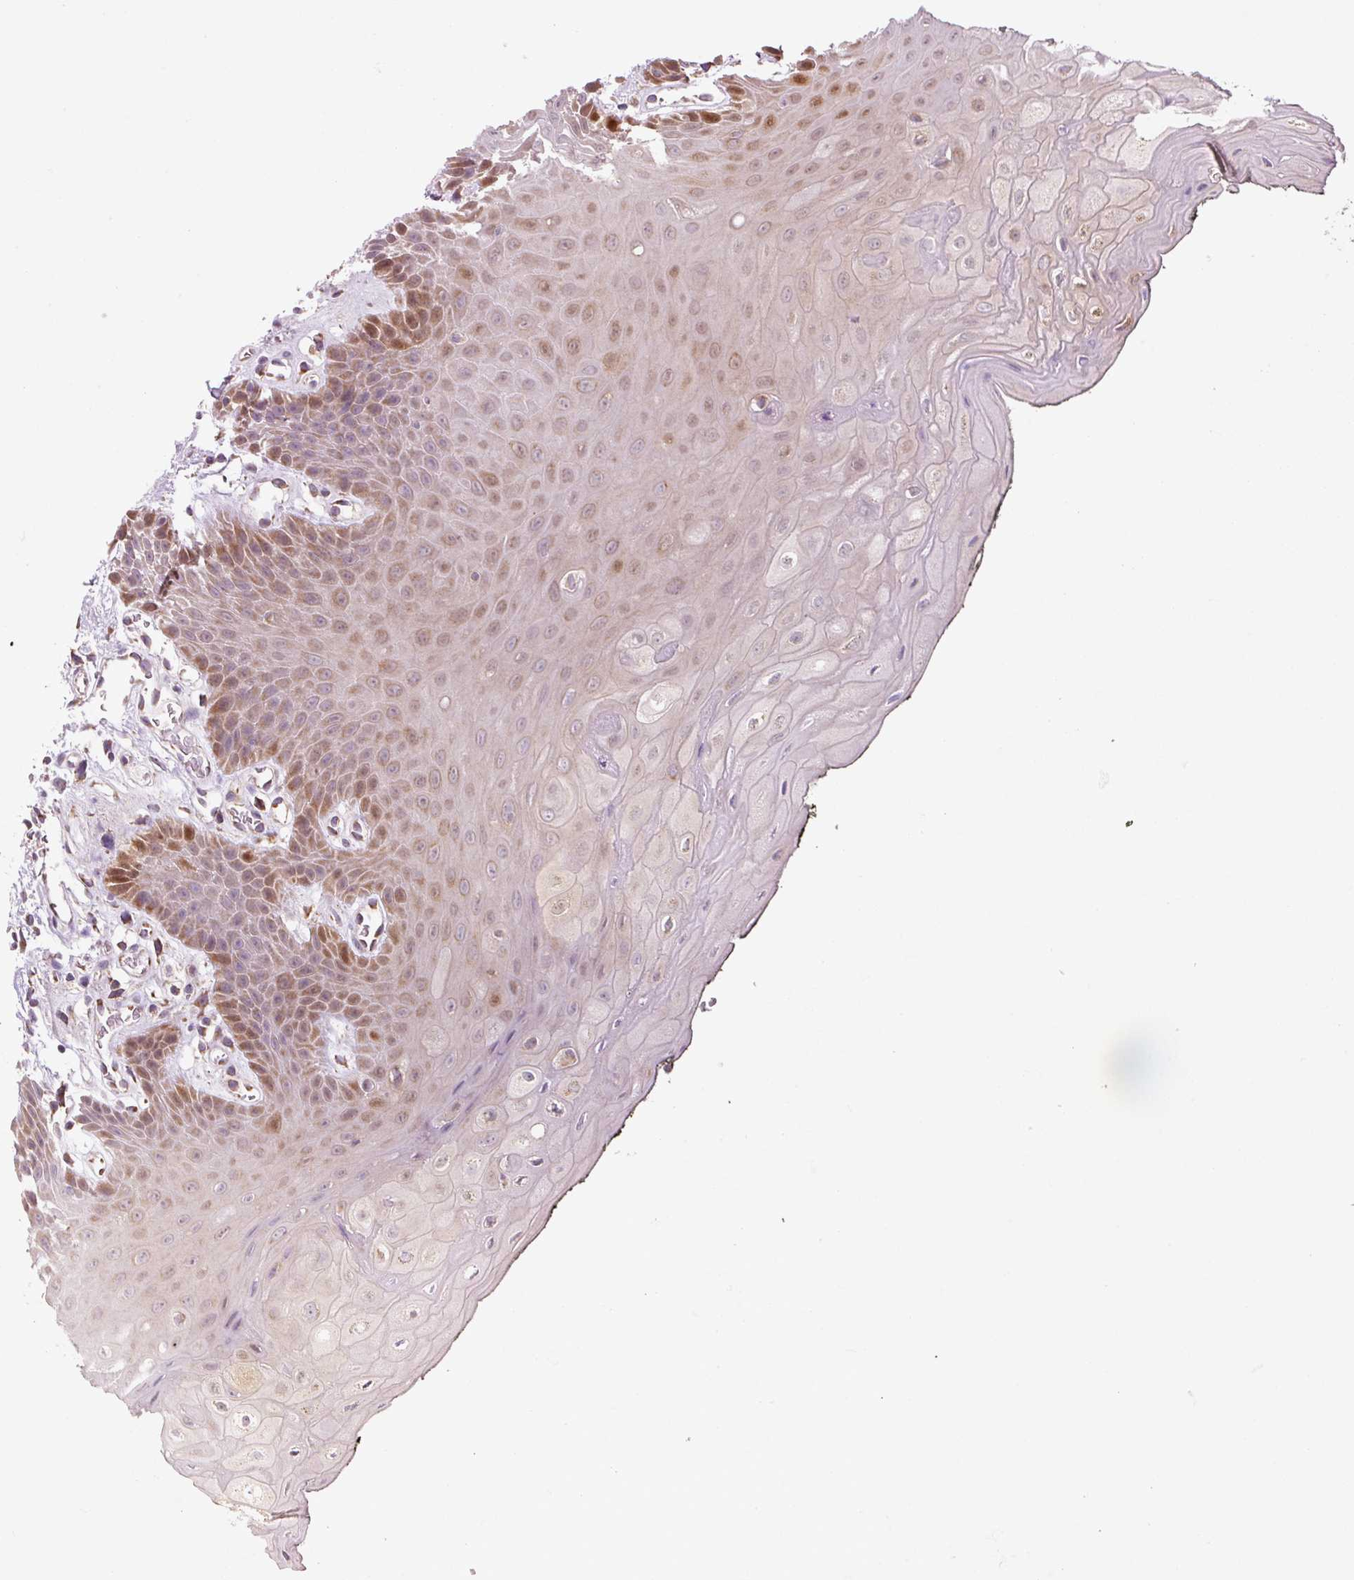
{"staining": {"intensity": "strong", "quantity": "25%-75%", "location": "cytoplasmic/membranous,nuclear"}, "tissue": "oral mucosa", "cell_type": "Squamous epithelial cells", "image_type": "normal", "snomed": [{"axis": "morphology", "description": "Normal tissue, NOS"}, {"axis": "topography", "description": "Oral tissue"}, {"axis": "topography", "description": "Tounge, NOS"}], "caption": "Normal oral mucosa demonstrates strong cytoplasmic/membranous,nuclear staining in about 25%-75% of squamous epithelial cells, visualized by immunohistochemistry.", "gene": "FAM78B", "patient": {"sex": "female", "age": 59}}